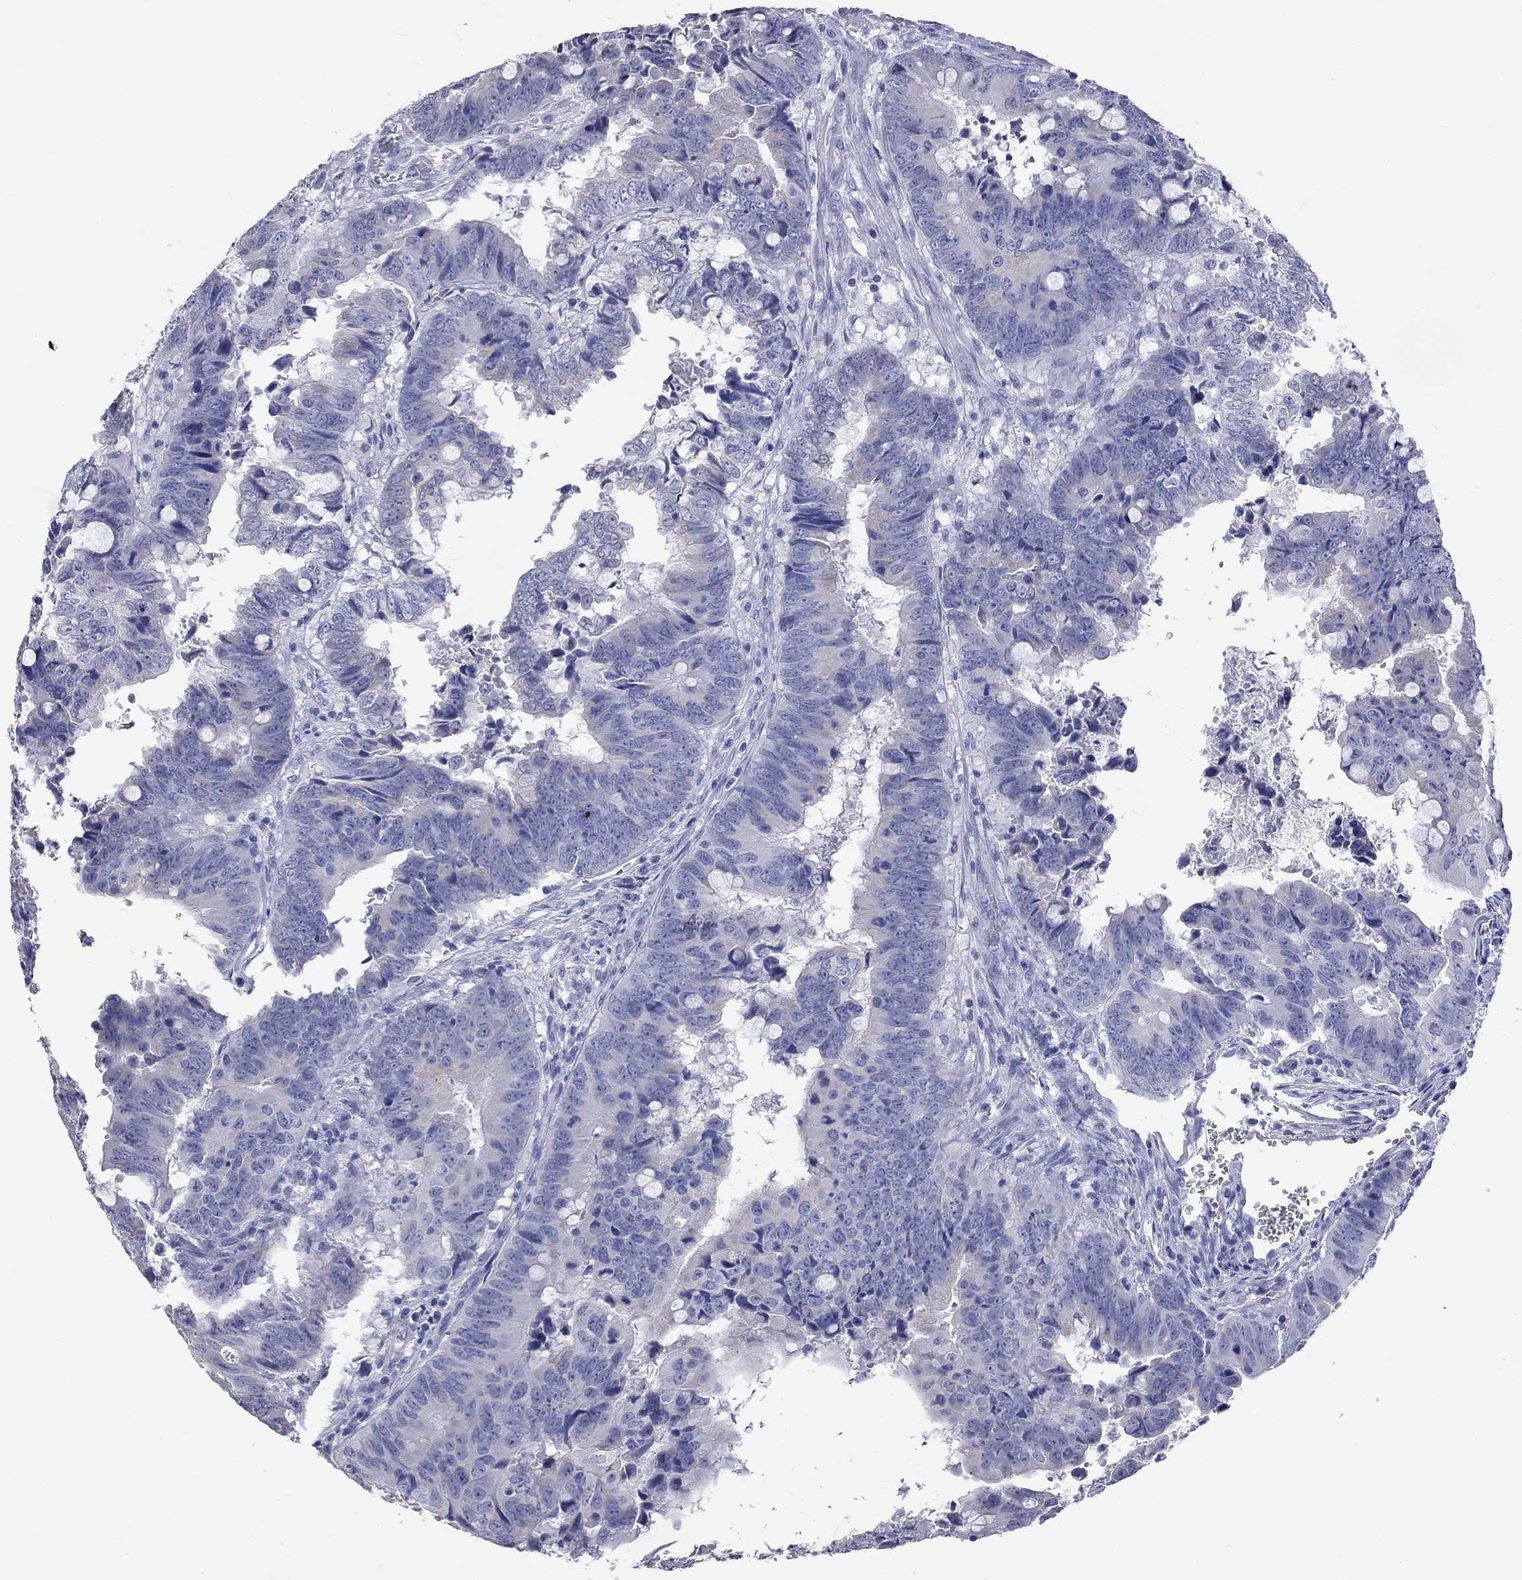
{"staining": {"intensity": "negative", "quantity": "none", "location": "none"}, "tissue": "colorectal cancer", "cell_type": "Tumor cells", "image_type": "cancer", "snomed": [{"axis": "morphology", "description": "Adenocarcinoma, NOS"}, {"axis": "topography", "description": "Colon"}], "caption": "Photomicrograph shows no protein expression in tumor cells of colorectal cancer tissue.", "gene": "KCND2", "patient": {"sex": "female", "age": 82}}